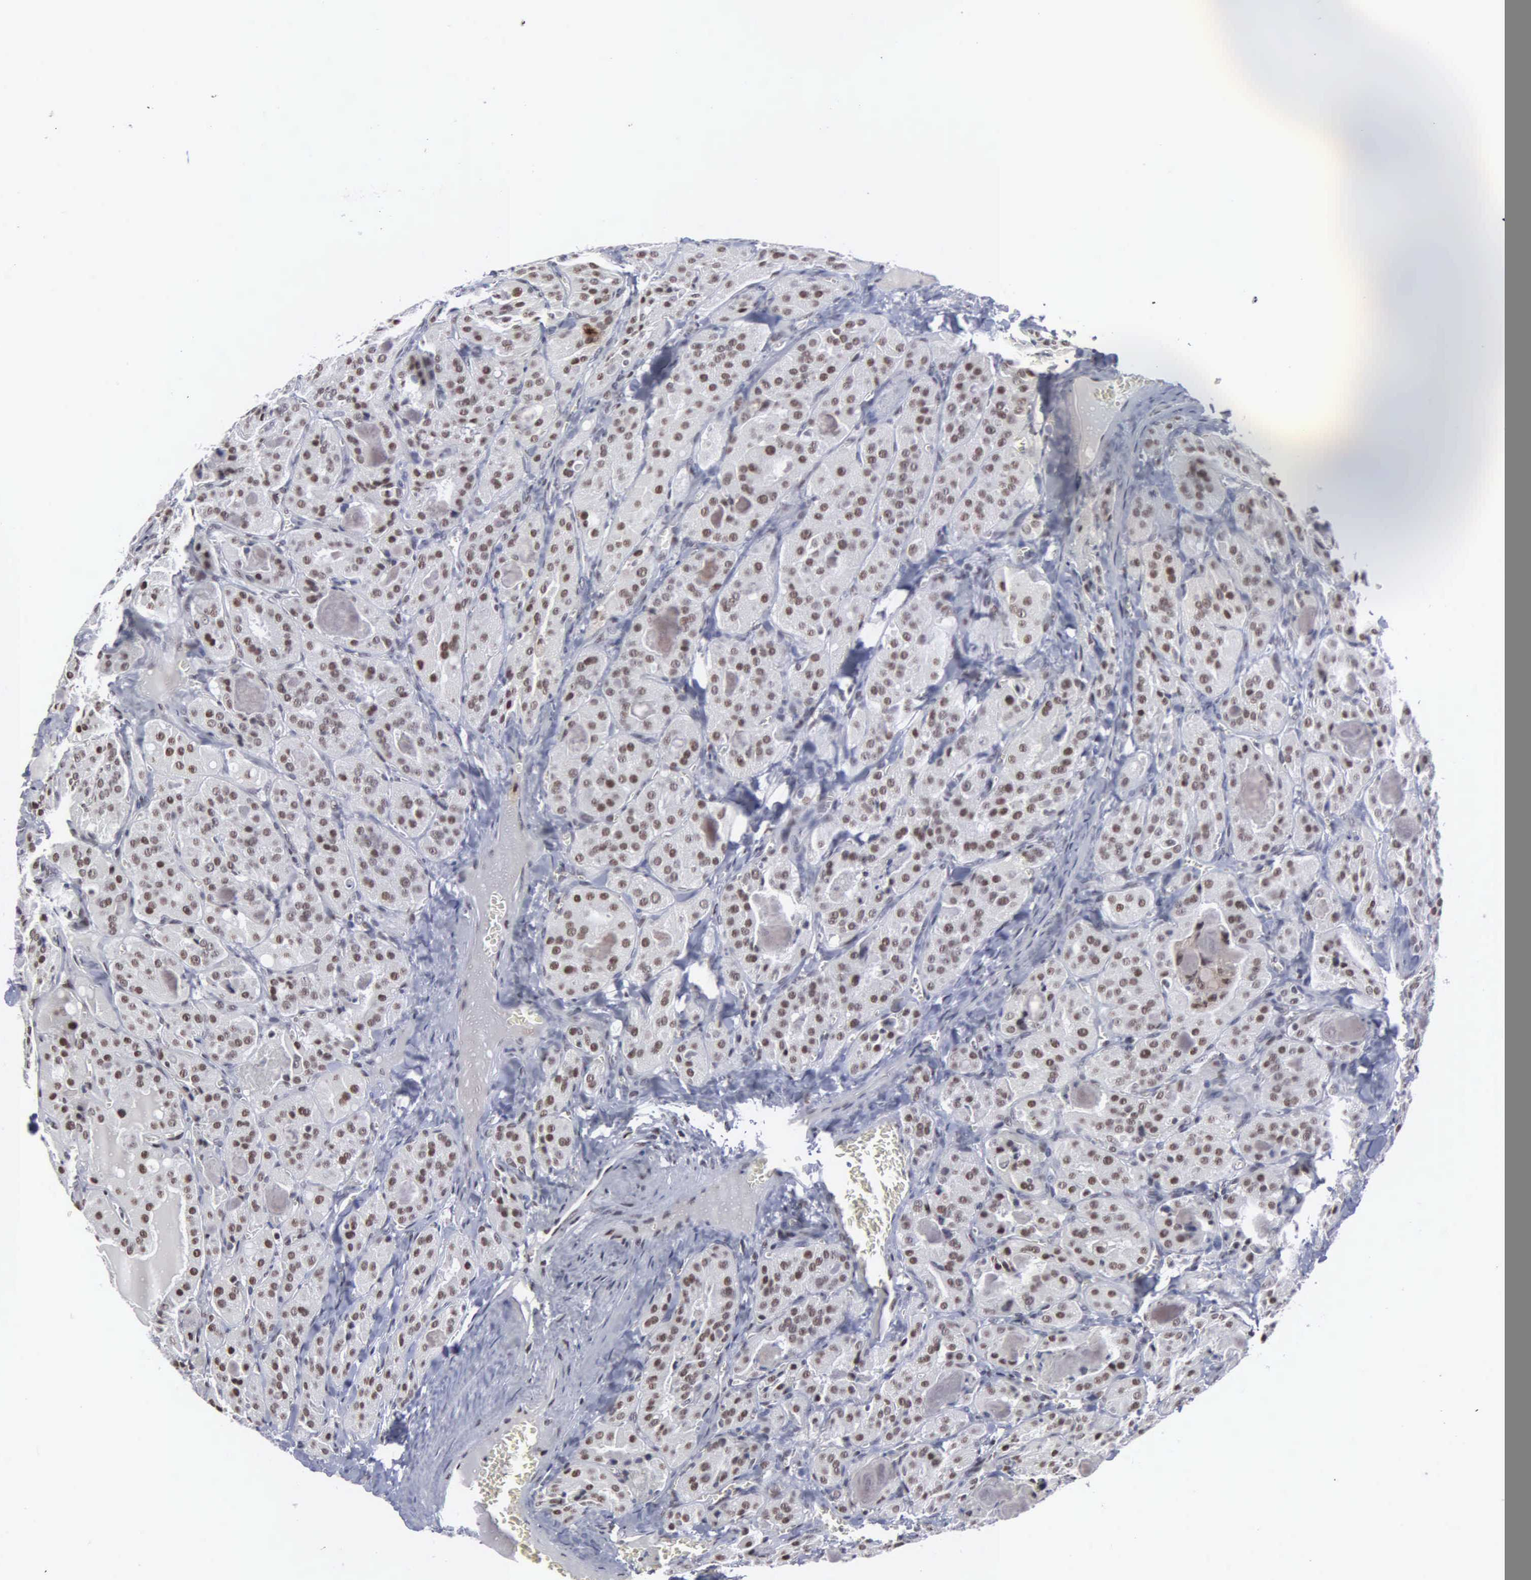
{"staining": {"intensity": "moderate", "quantity": ">75%", "location": "nuclear"}, "tissue": "thyroid cancer", "cell_type": "Tumor cells", "image_type": "cancer", "snomed": [{"axis": "morphology", "description": "Carcinoma, NOS"}, {"axis": "topography", "description": "Thyroid gland"}], "caption": "There is medium levels of moderate nuclear staining in tumor cells of thyroid carcinoma, as demonstrated by immunohistochemical staining (brown color).", "gene": "KIAA0586", "patient": {"sex": "male", "age": 76}}